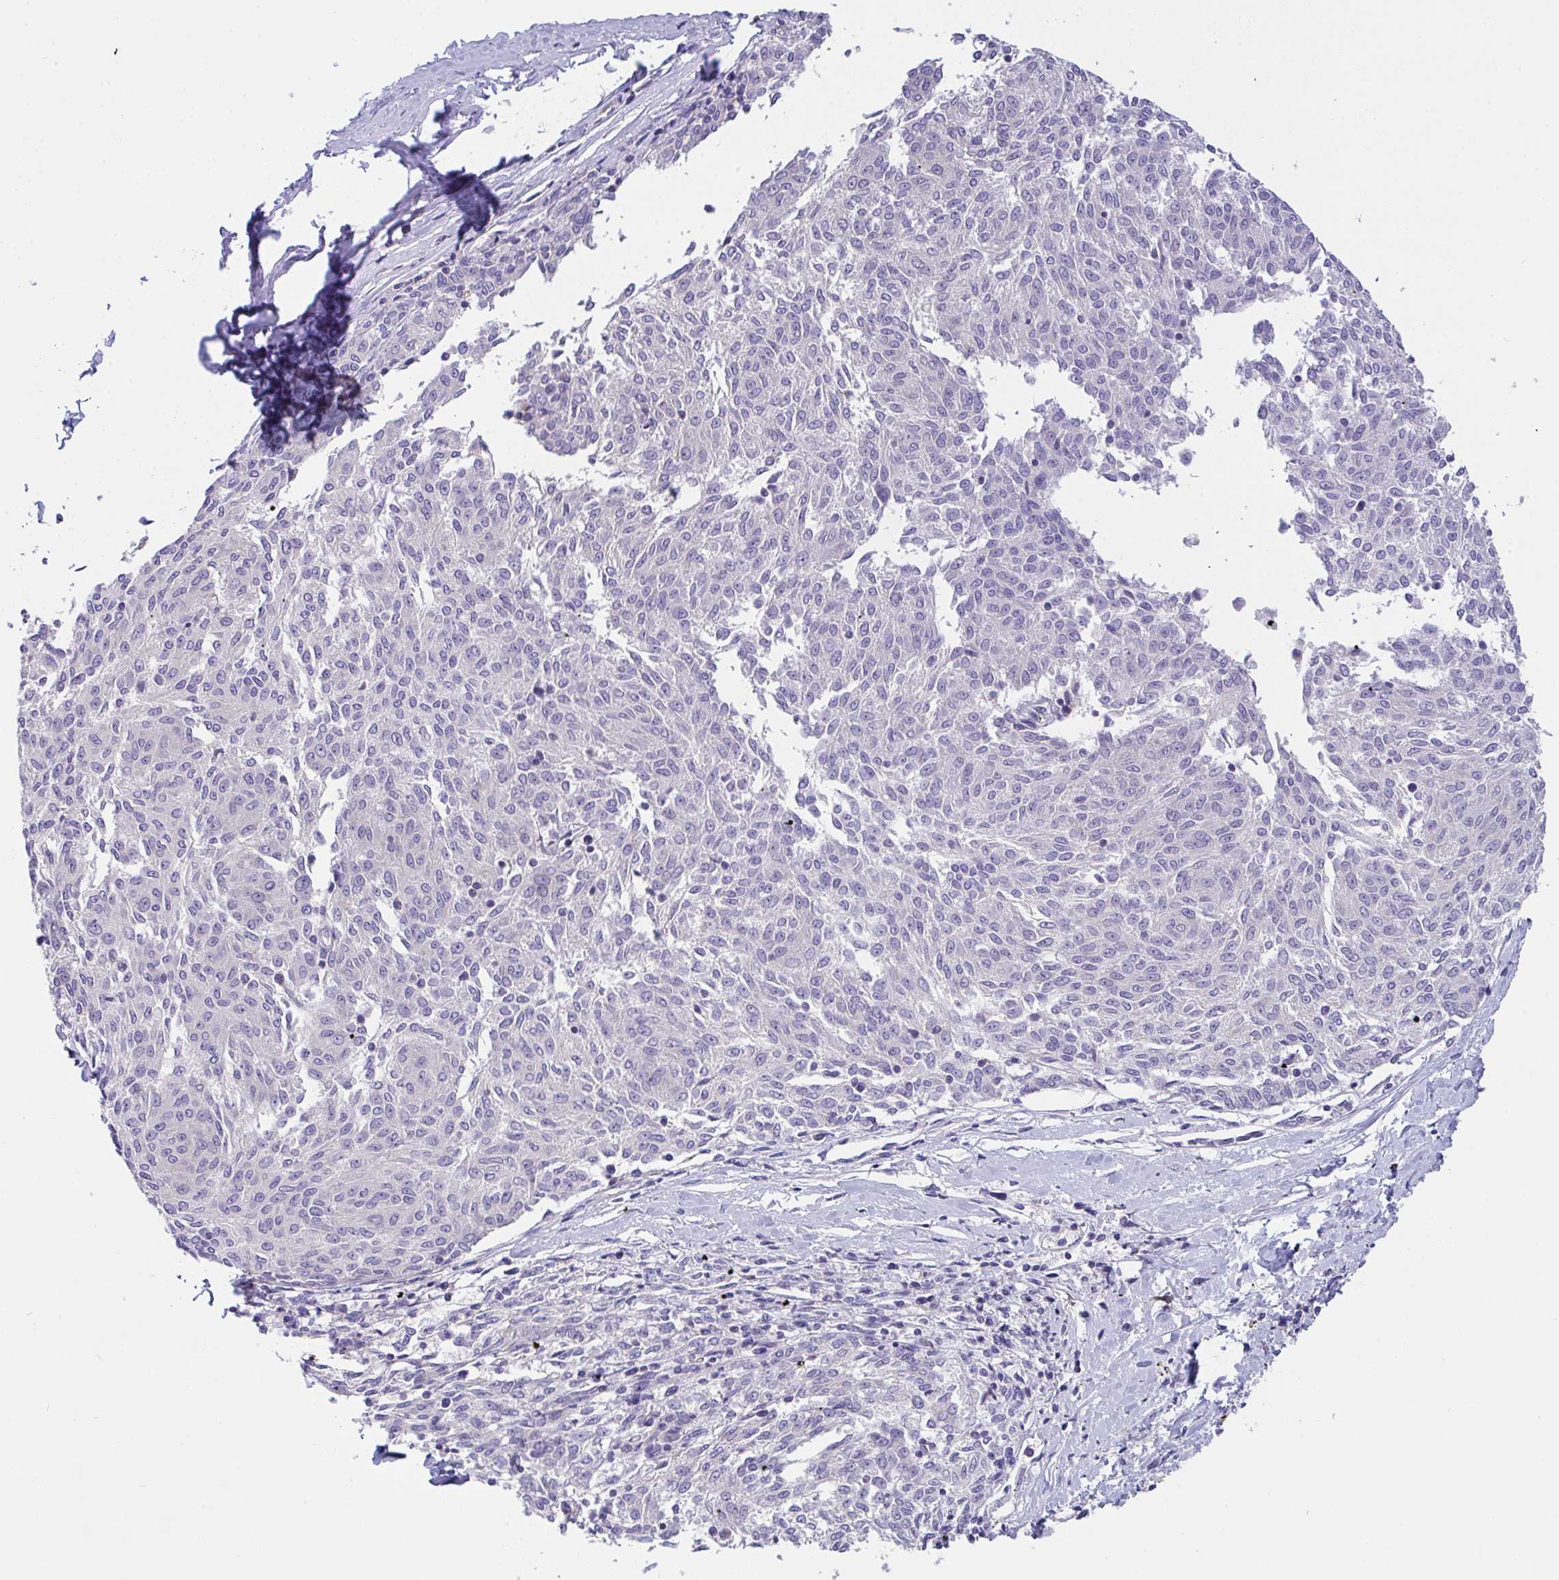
{"staining": {"intensity": "negative", "quantity": "none", "location": "none"}, "tissue": "melanoma", "cell_type": "Tumor cells", "image_type": "cancer", "snomed": [{"axis": "morphology", "description": "Malignant melanoma, NOS"}, {"axis": "topography", "description": "Skin"}], "caption": "Image shows no significant protein positivity in tumor cells of malignant melanoma.", "gene": "MIA3", "patient": {"sex": "female", "age": 72}}